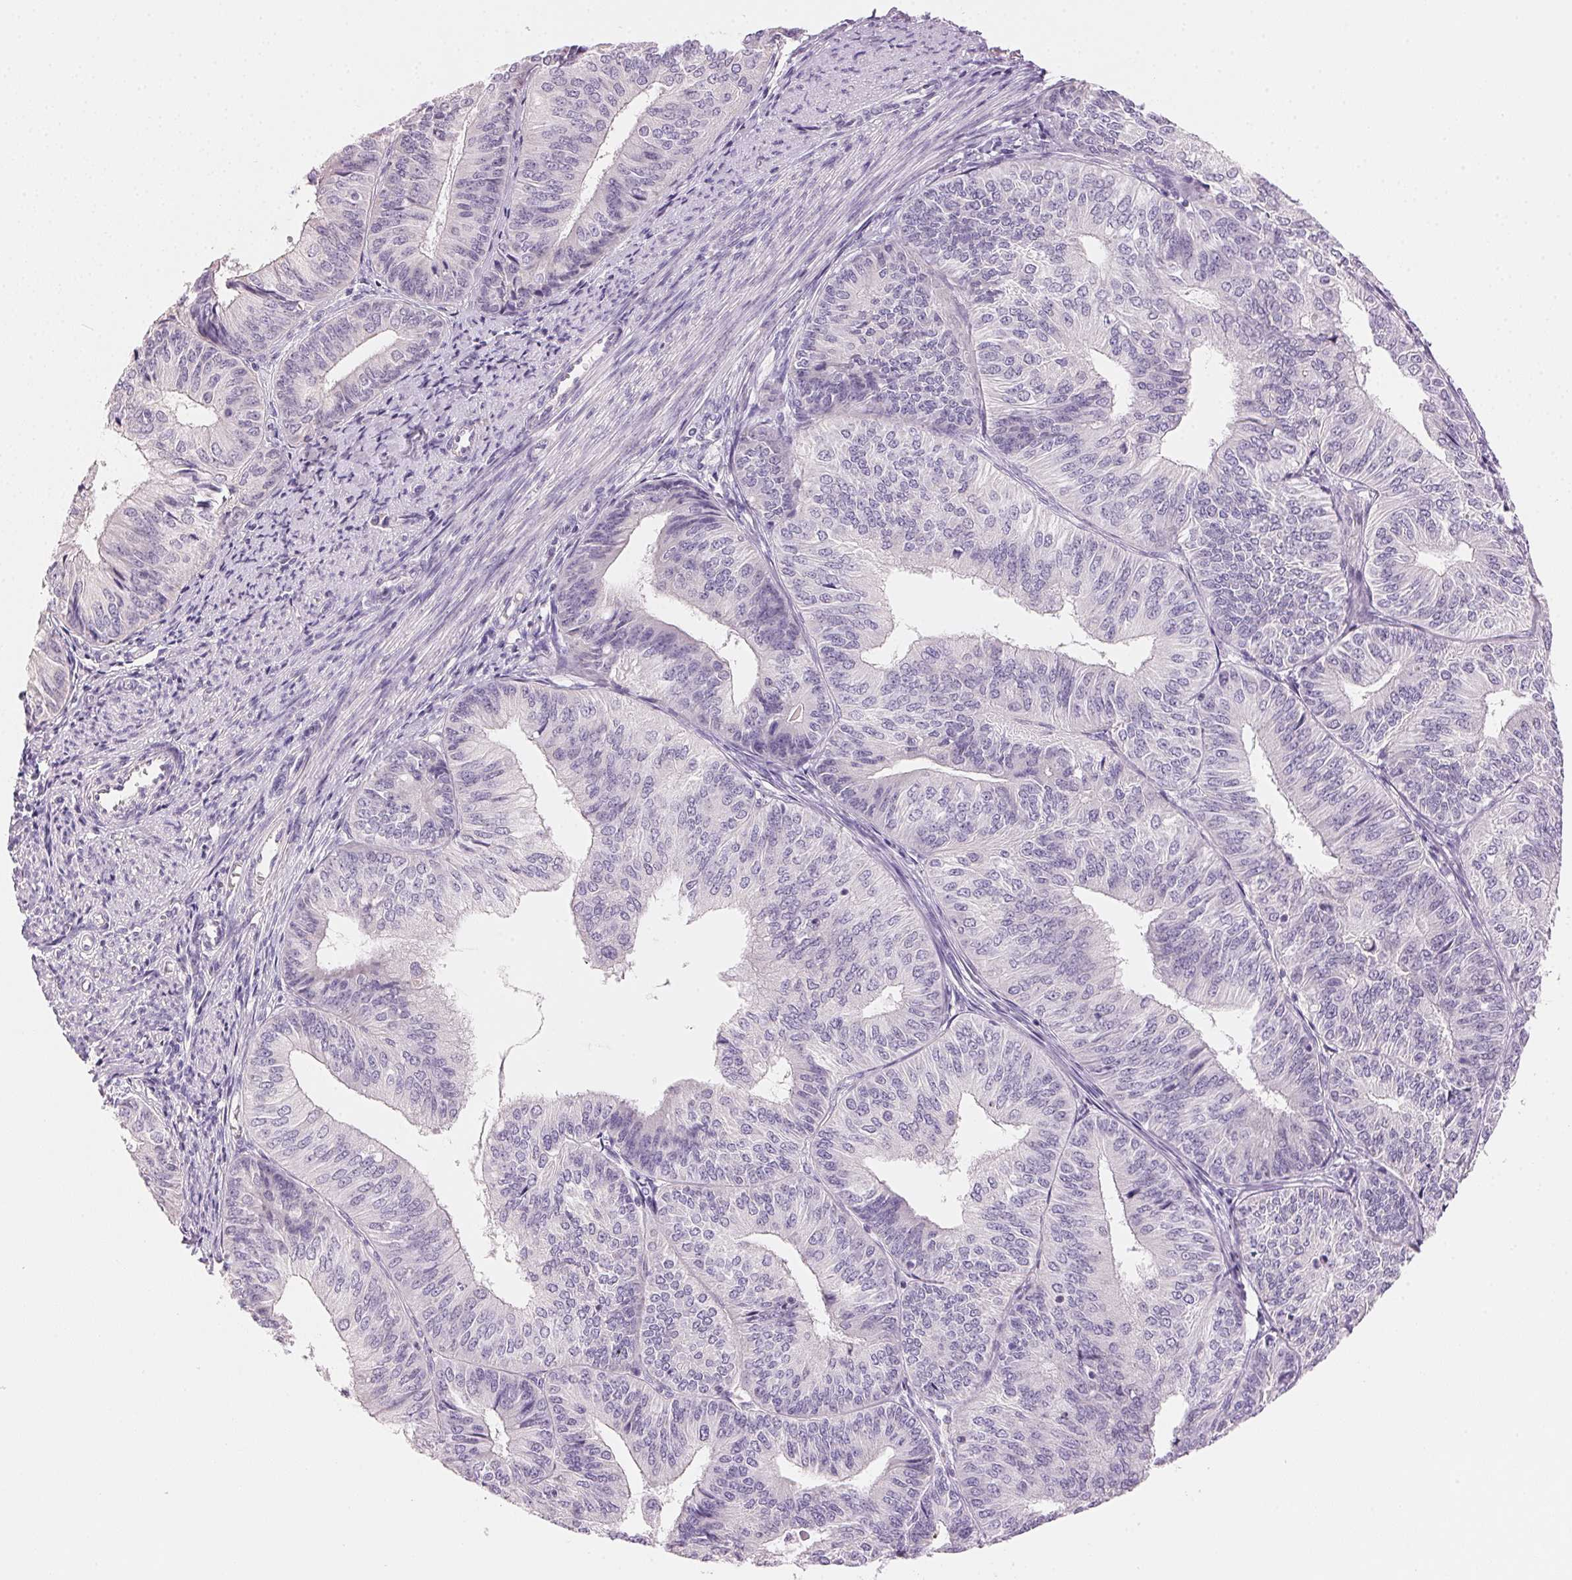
{"staining": {"intensity": "negative", "quantity": "none", "location": "none"}, "tissue": "endometrial cancer", "cell_type": "Tumor cells", "image_type": "cancer", "snomed": [{"axis": "morphology", "description": "Adenocarcinoma, NOS"}, {"axis": "topography", "description": "Endometrium"}], "caption": "Micrograph shows no protein expression in tumor cells of endometrial adenocarcinoma tissue.", "gene": "CYP11B1", "patient": {"sex": "female", "age": 58}}